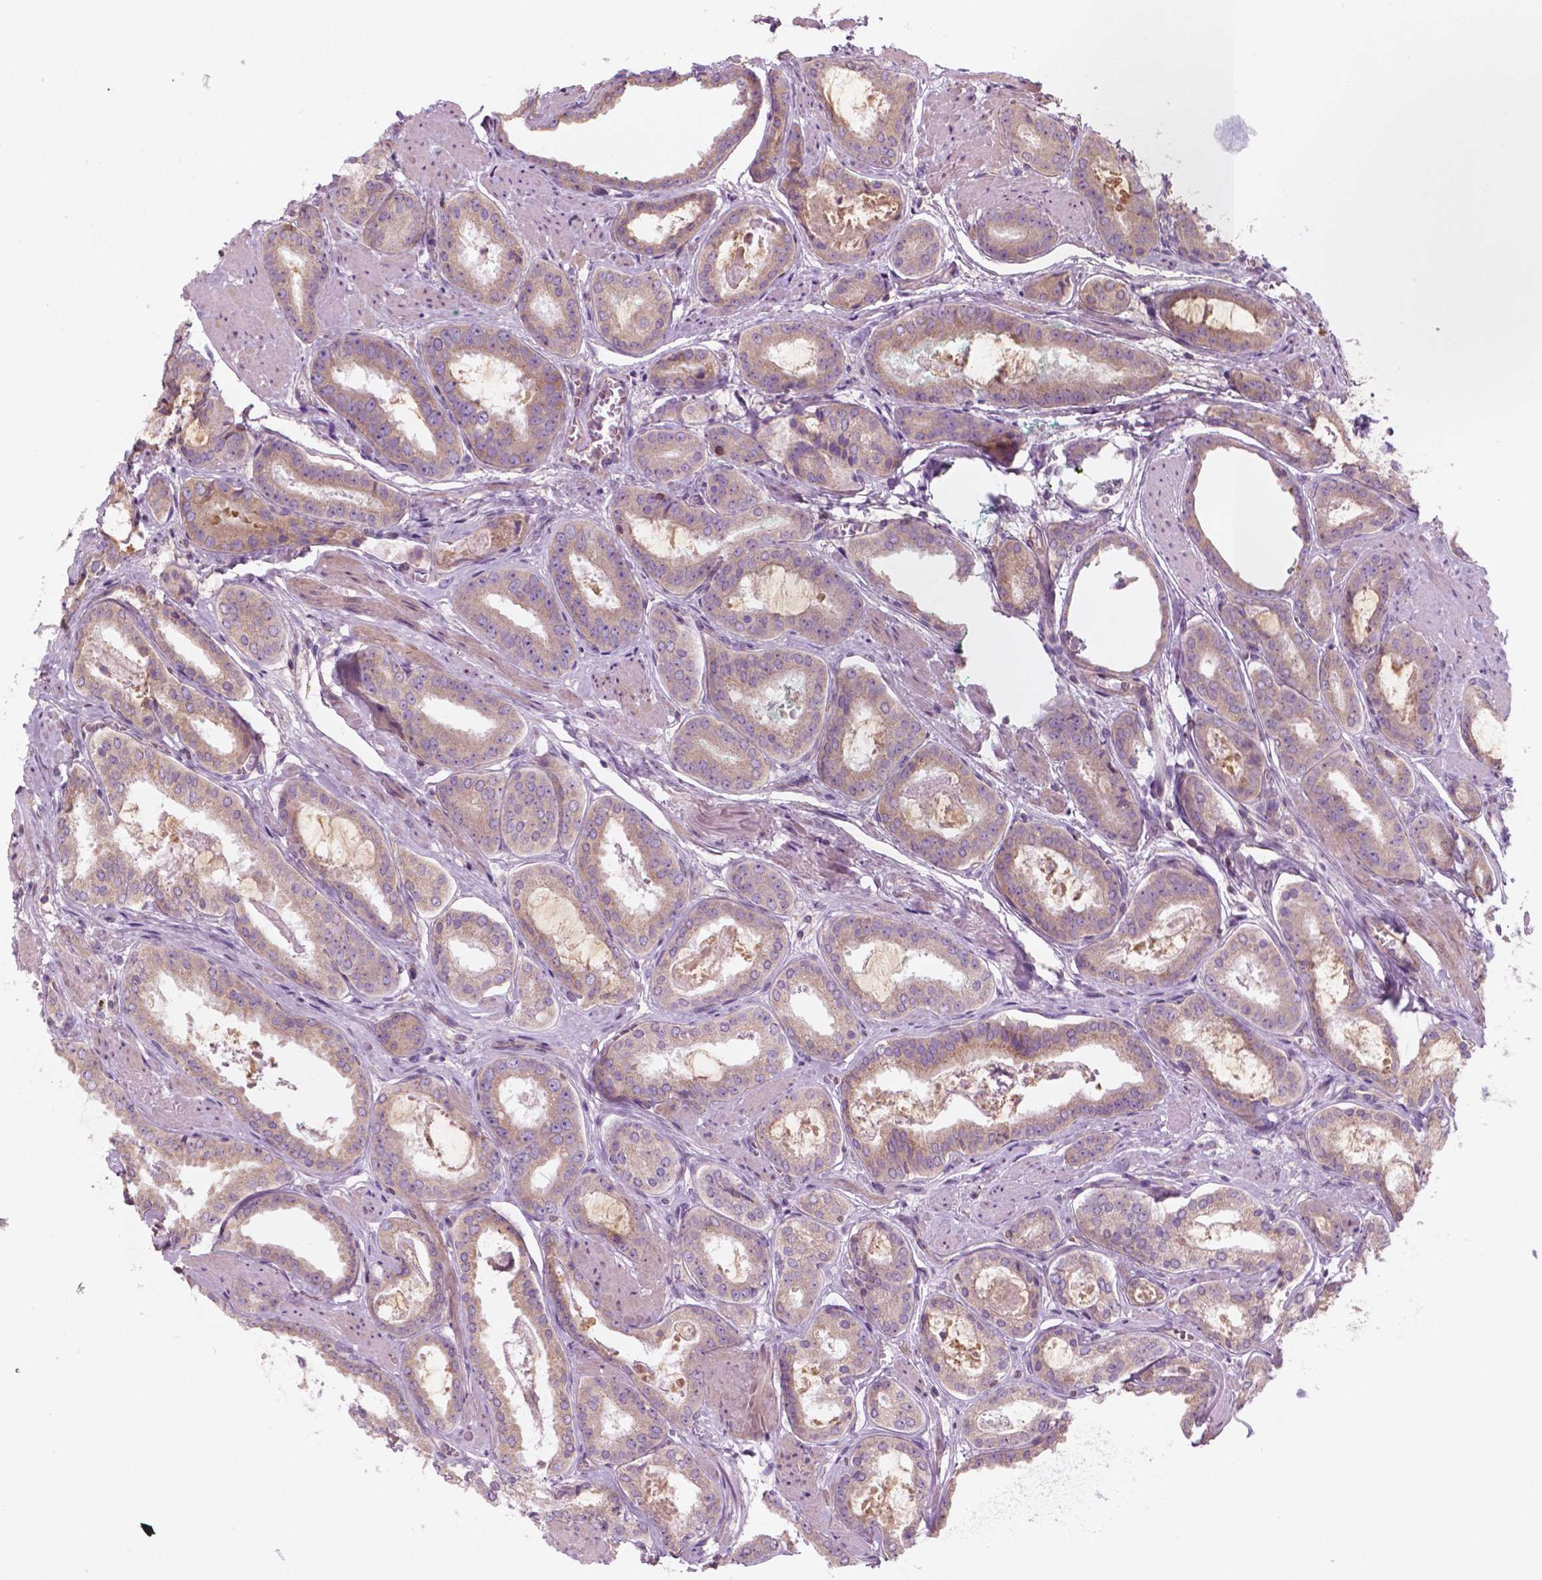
{"staining": {"intensity": "weak", "quantity": "<25%", "location": "cytoplasmic/membranous"}, "tissue": "prostate cancer", "cell_type": "Tumor cells", "image_type": "cancer", "snomed": [{"axis": "morphology", "description": "Adenocarcinoma, High grade"}, {"axis": "topography", "description": "Prostate"}], "caption": "Protein analysis of prostate cancer (adenocarcinoma (high-grade)) demonstrates no significant expression in tumor cells.", "gene": "SURF4", "patient": {"sex": "male", "age": 63}}